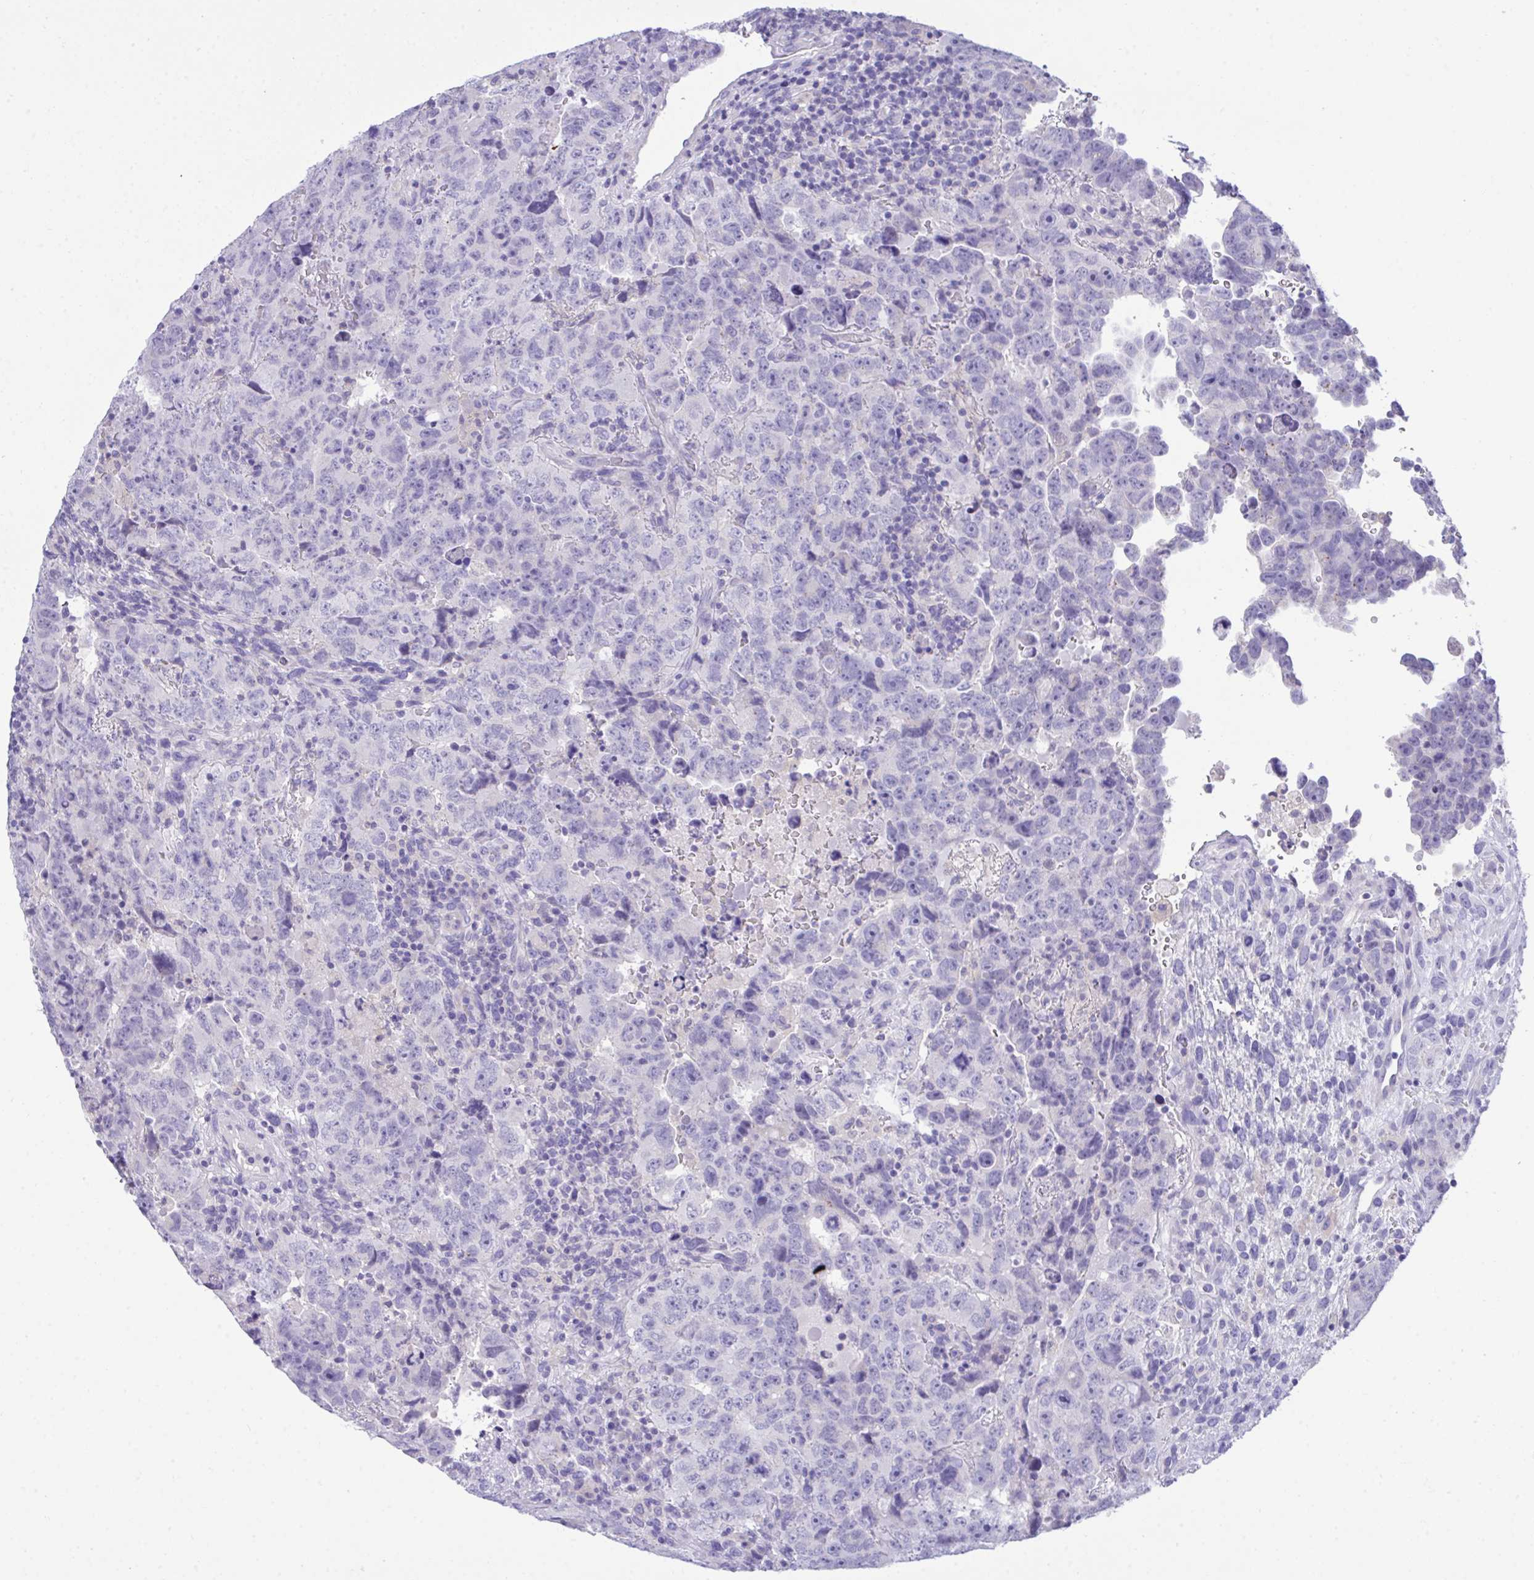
{"staining": {"intensity": "negative", "quantity": "none", "location": "none"}, "tissue": "testis cancer", "cell_type": "Tumor cells", "image_type": "cancer", "snomed": [{"axis": "morphology", "description": "Carcinoma, Embryonal, NOS"}, {"axis": "topography", "description": "Testis"}], "caption": "Photomicrograph shows no significant protein staining in tumor cells of embryonal carcinoma (testis).", "gene": "PLEKHH1", "patient": {"sex": "male", "age": 24}}